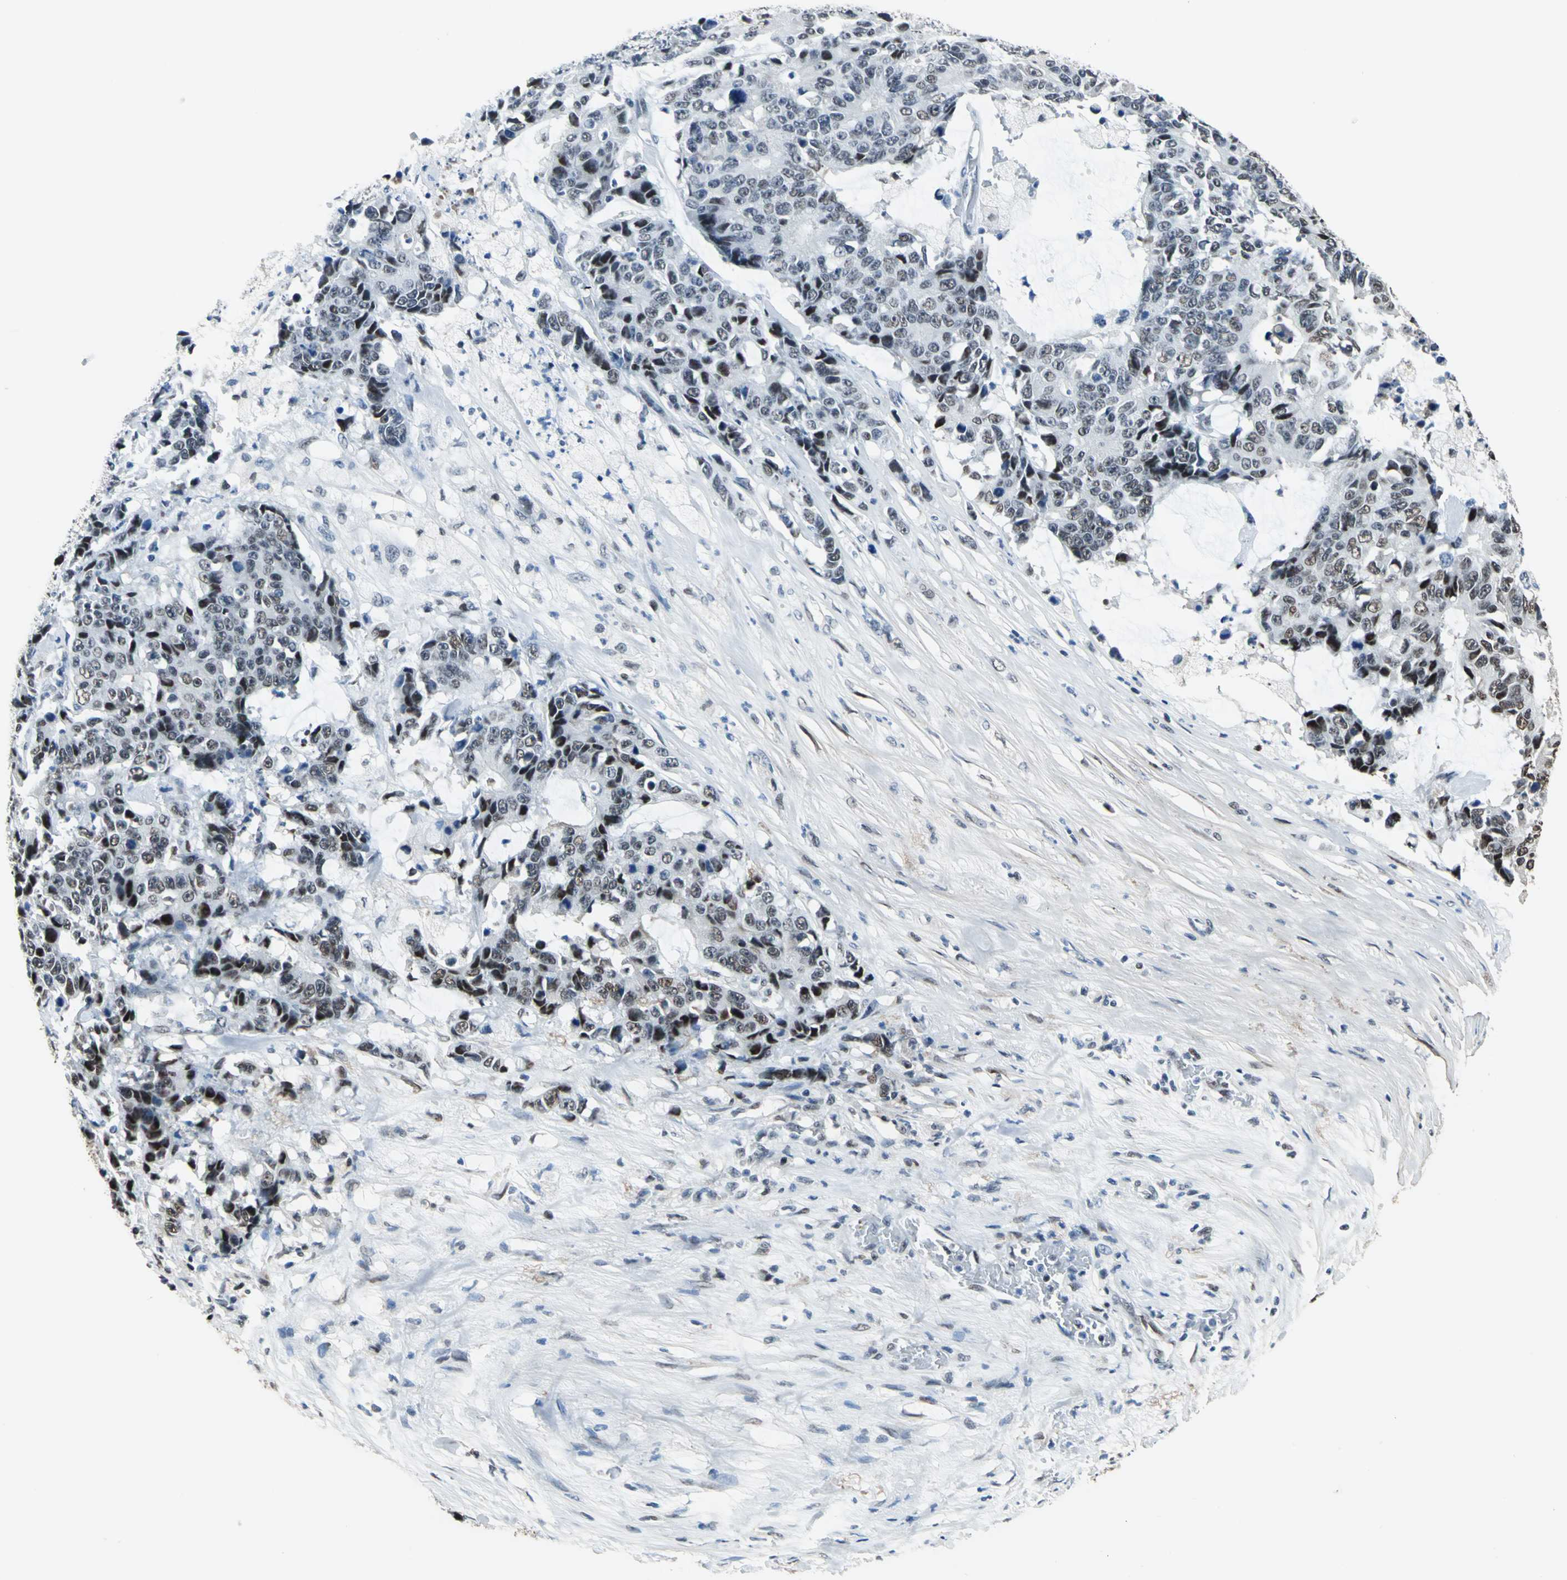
{"staining": {"intensity": "moderate", "quantity": "25%-75%", "location": "nuclear"}, "tissue": "colorectal cancer", "cell_type": "Tumor cells", "image_type": "cancer", "snomed": [{"axis": "morphology", "description": "Adenocarcinoma, NOS"}, {"axis": "topography", "description": "Colon"}], "caption": "This photomicrograph exhibits immunohistochemistry staining of adenocarcinoma (colorectal), with medium moderate nuclear staining in approximately 25%-75% of tumor cells.", "gene": "MIS18BP1", "patient": {"sex": "female", "age": 86}}